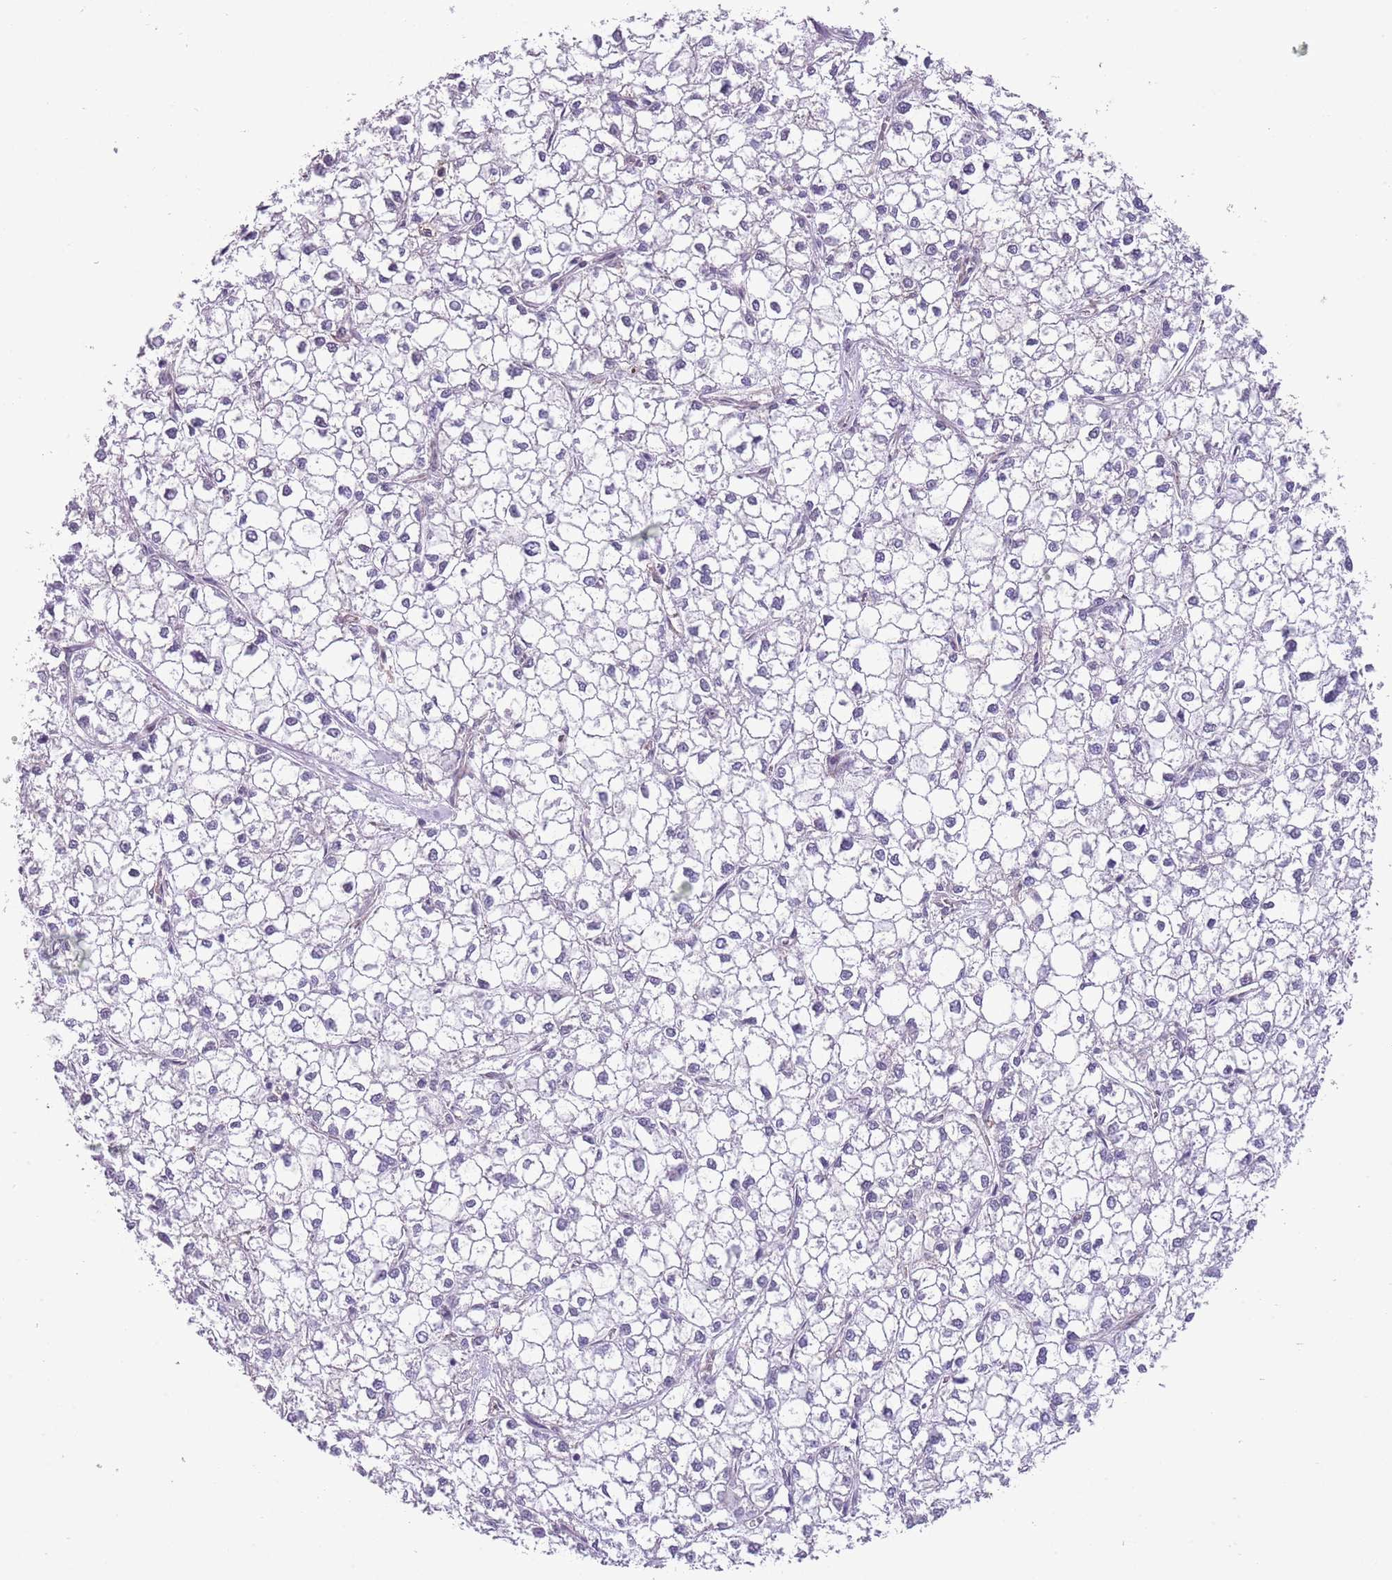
{"staining": {"intensity": "negative", "quantity": "none", "location": "none"}, "tissue": "liver cancer", "cell_type": "Tumor cells", "image_type": "cancer", "snomed": [{"axis": "morphology", "description": "Carcinoma, Hepatocellular, NOS"}, {"axis": "topography", "description": "Liver"}], "caption": "This is a image of immunohistochemistry (IHC) staining of hepatocellular carcinoma (liver), which shows no staining in tumor cells.", "gene": "CREBZF", "patient": {"sex": "female", "age": 43}}